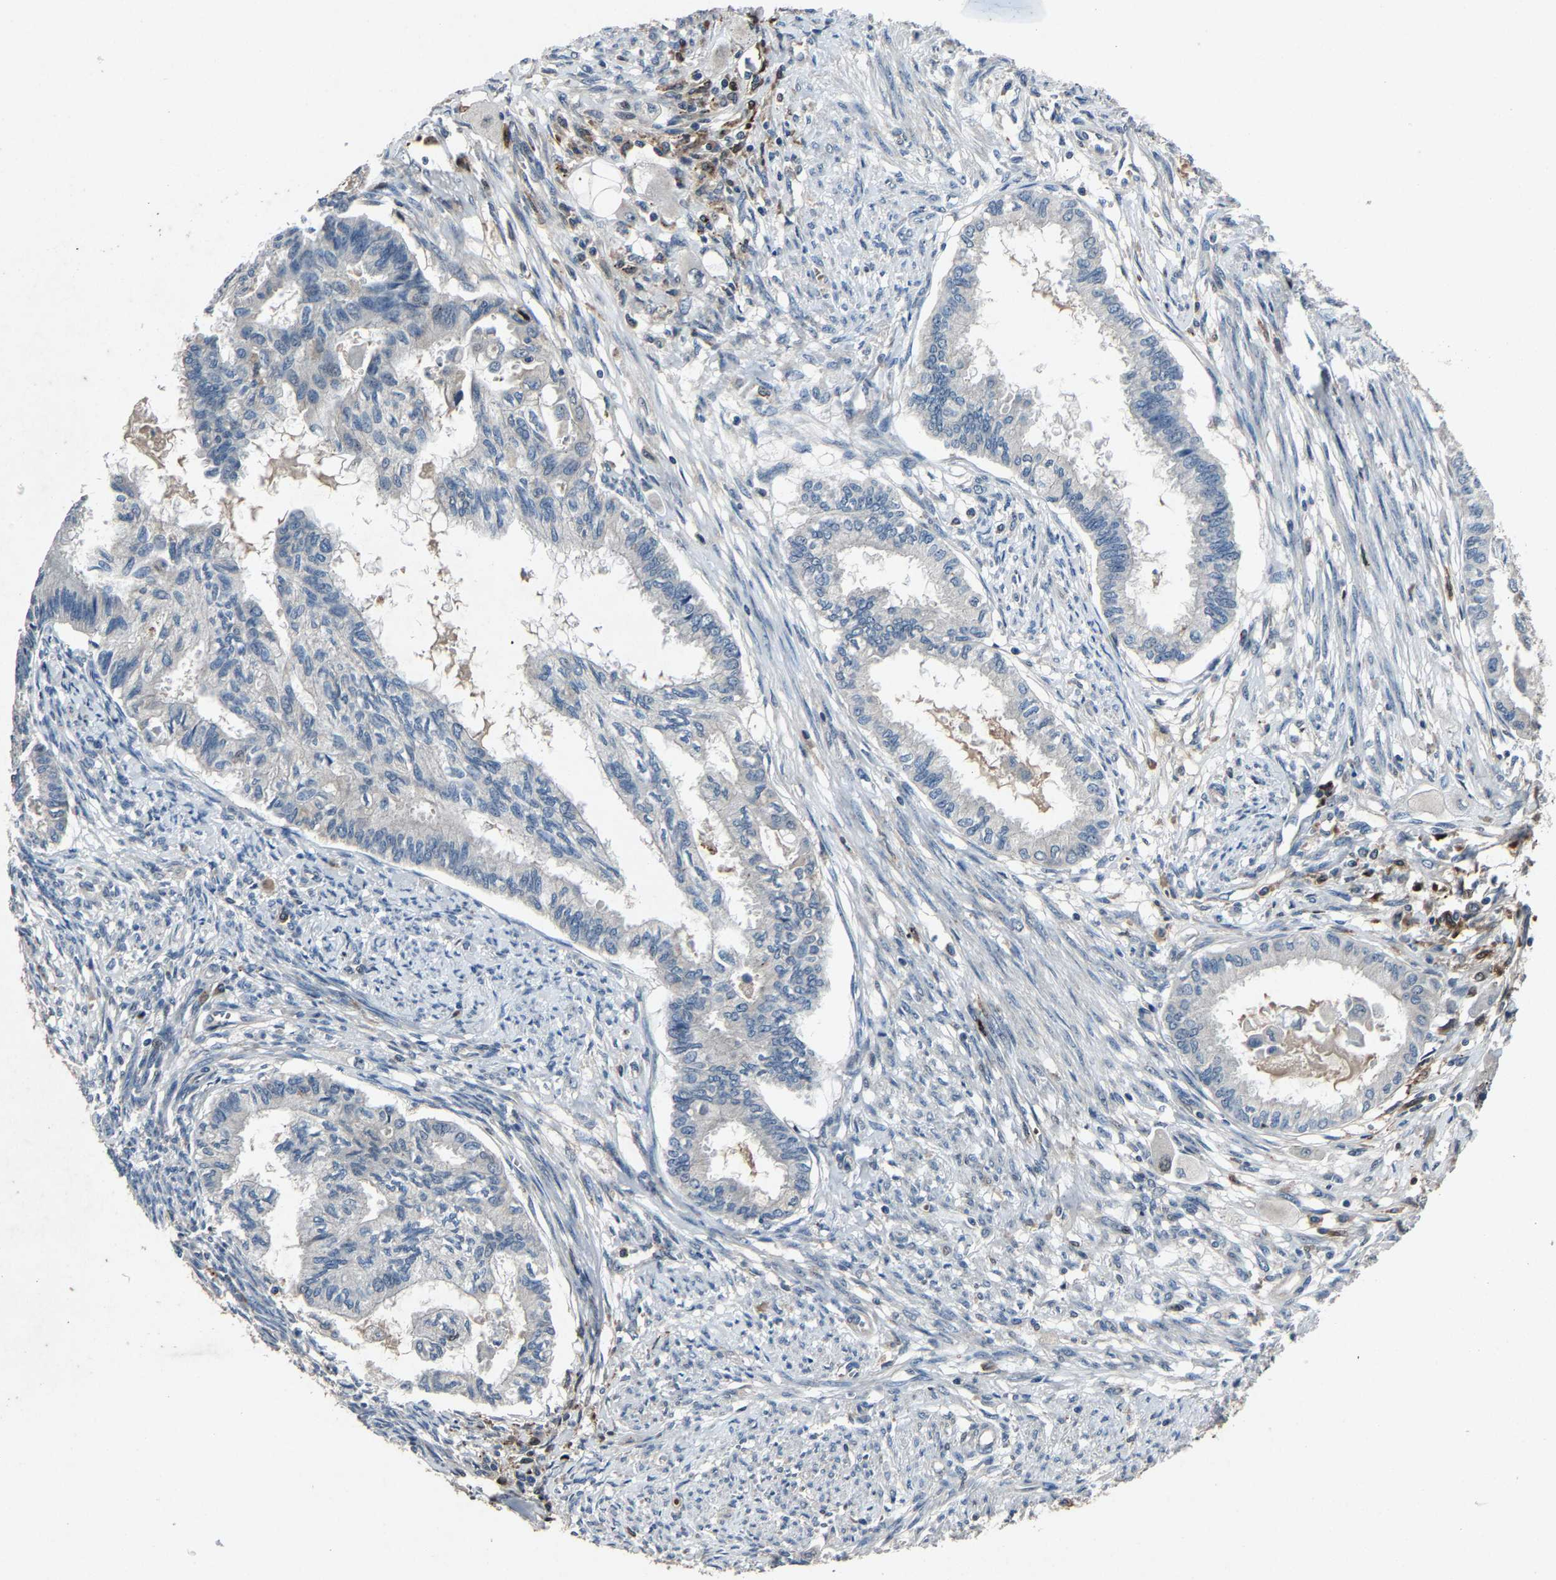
{"staining": {"intensity": "negative", "quantity": "none", "location": "none"}, "tissue": "cervical cancer", "cell_type": "Tumor cells", "image_type": "cancer", "snomed": [{"axis": "morphology", "description": "Normal tissue, NOS"}, {"axis": "morphology", "description": "Adenocarcinoma, NOS"}, {"axis": "topography", "description": "Cervix"}, {"axis": "topography", "description": "Endometrium"}], "caption": "This histopathology image is of adenocarcinoma (cervical) stained with IHC to label a protein in brown with the nuclei are counter-stained blue. There is no positivity in tumor cells.", "gene": "PCNX2", "patient": {"sex": "female", "age": 86}}